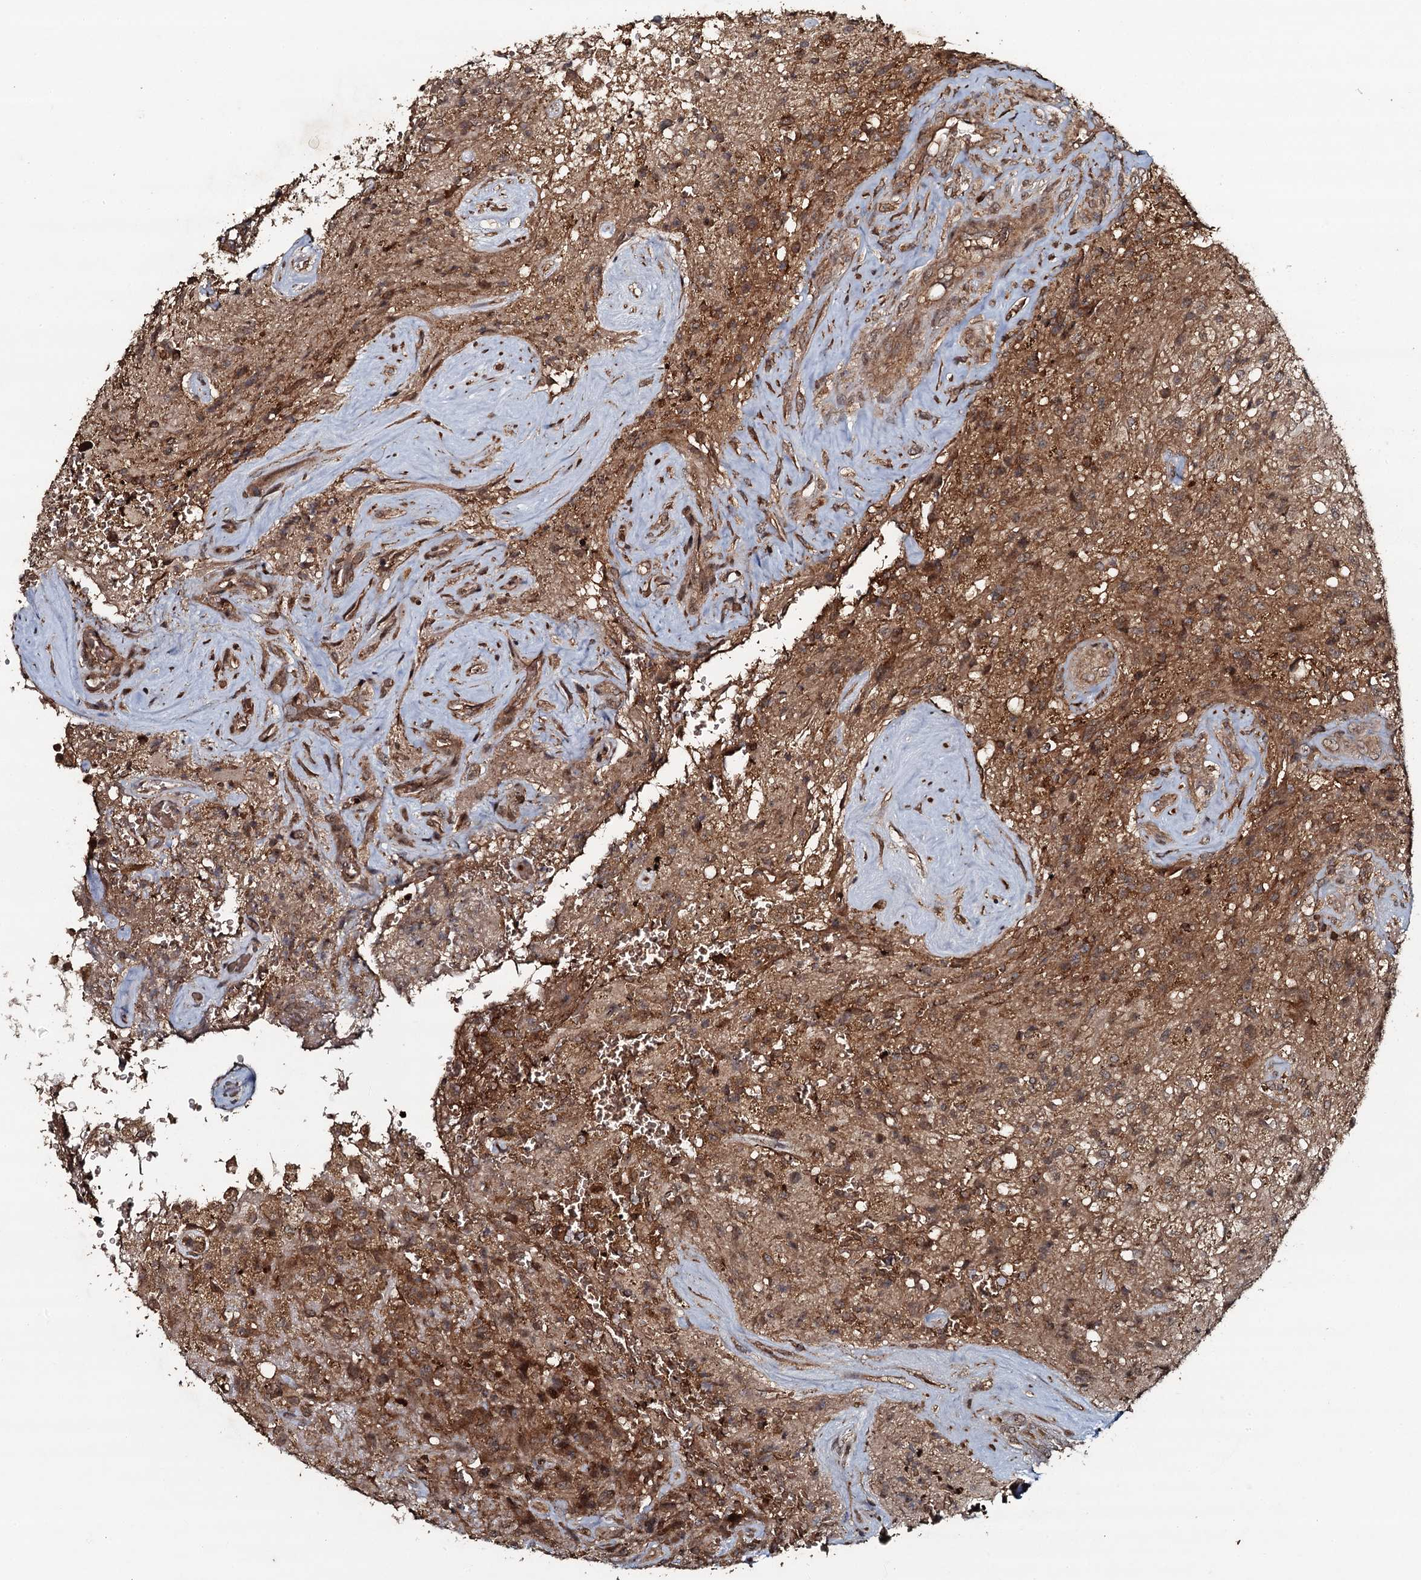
{"staining": {"intensity": "moderate", "quantity": ">75%", "location": "cytoplasmic/membranous"}, "tissue": "glioma", "cell_type": "Tumor cells", "image_type": "cancer", "snomed": [{"axis": "morphology", "description": "Glioma, malignant, High grade"}, {"axis": "topography", "description": "Brain"}], "caption": "Human glioma stained with a brown dye reveals moderate cytoplasmic/membranous positive staining in approximately >75% of tumor cells.", "gene": "ADGRG3", "patient": {"sex": "male", "age": 56}}